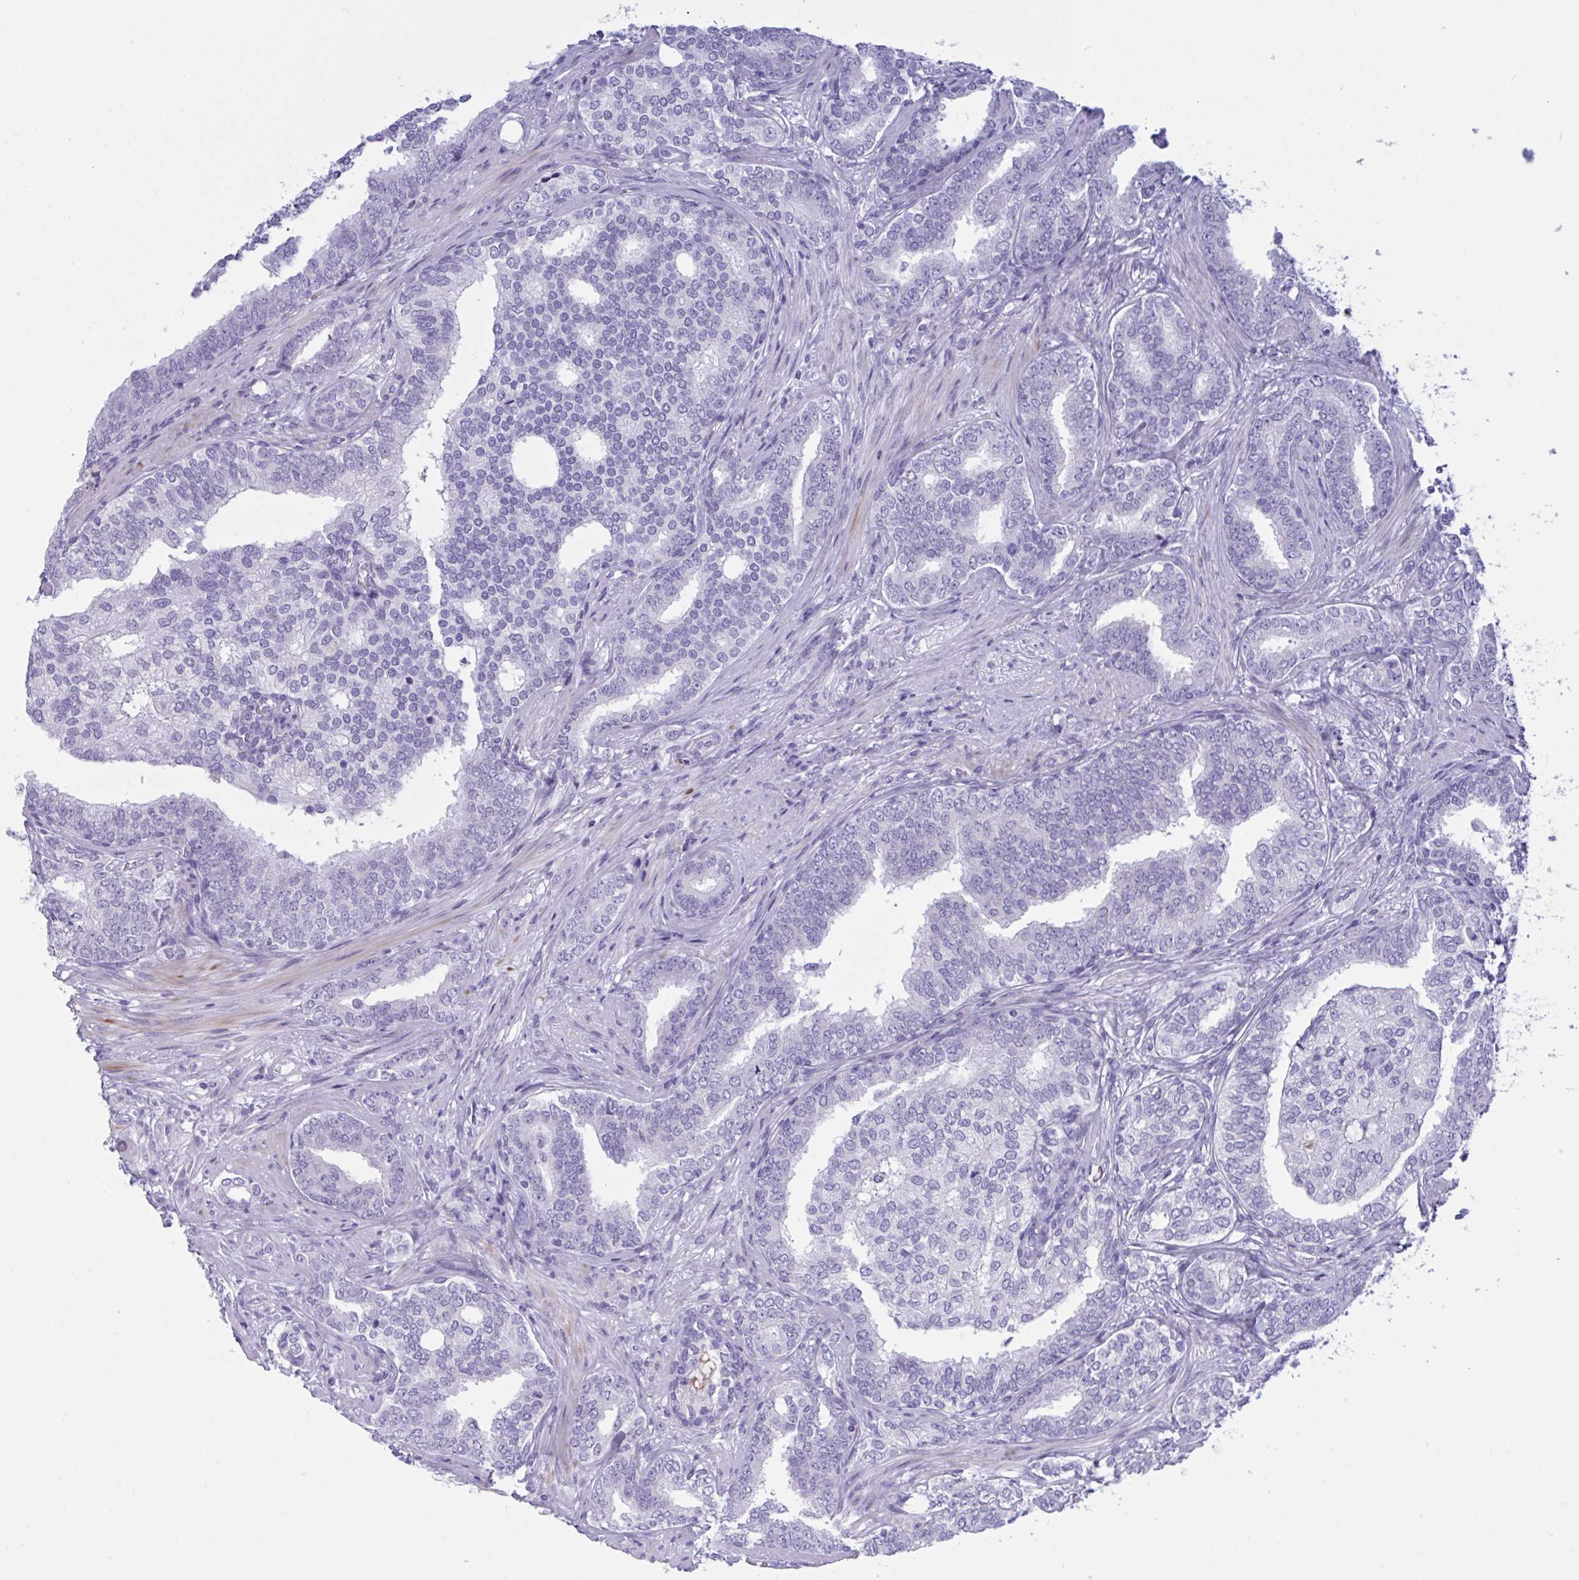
{"staining": {"intensity": "negative", "quantity": "none", "location": "none"}, "tissue": "prostate cancer", "cell_type": "Tumor cells", "image_type": "cancer", "snomed": [{"axis": "morphology", "description": "Adenocarcinoma, High grade"}, {"axis": "topography", "description": "Prostate"}], "caption": "Human adenocarcinoma (high-grade) (prostate) stained for a protein using immunohistochemistry (IHC) shows no positivity in tumor cells.", "gene": "OXLD1", "patient": {"sex": "male", "age": 72}}